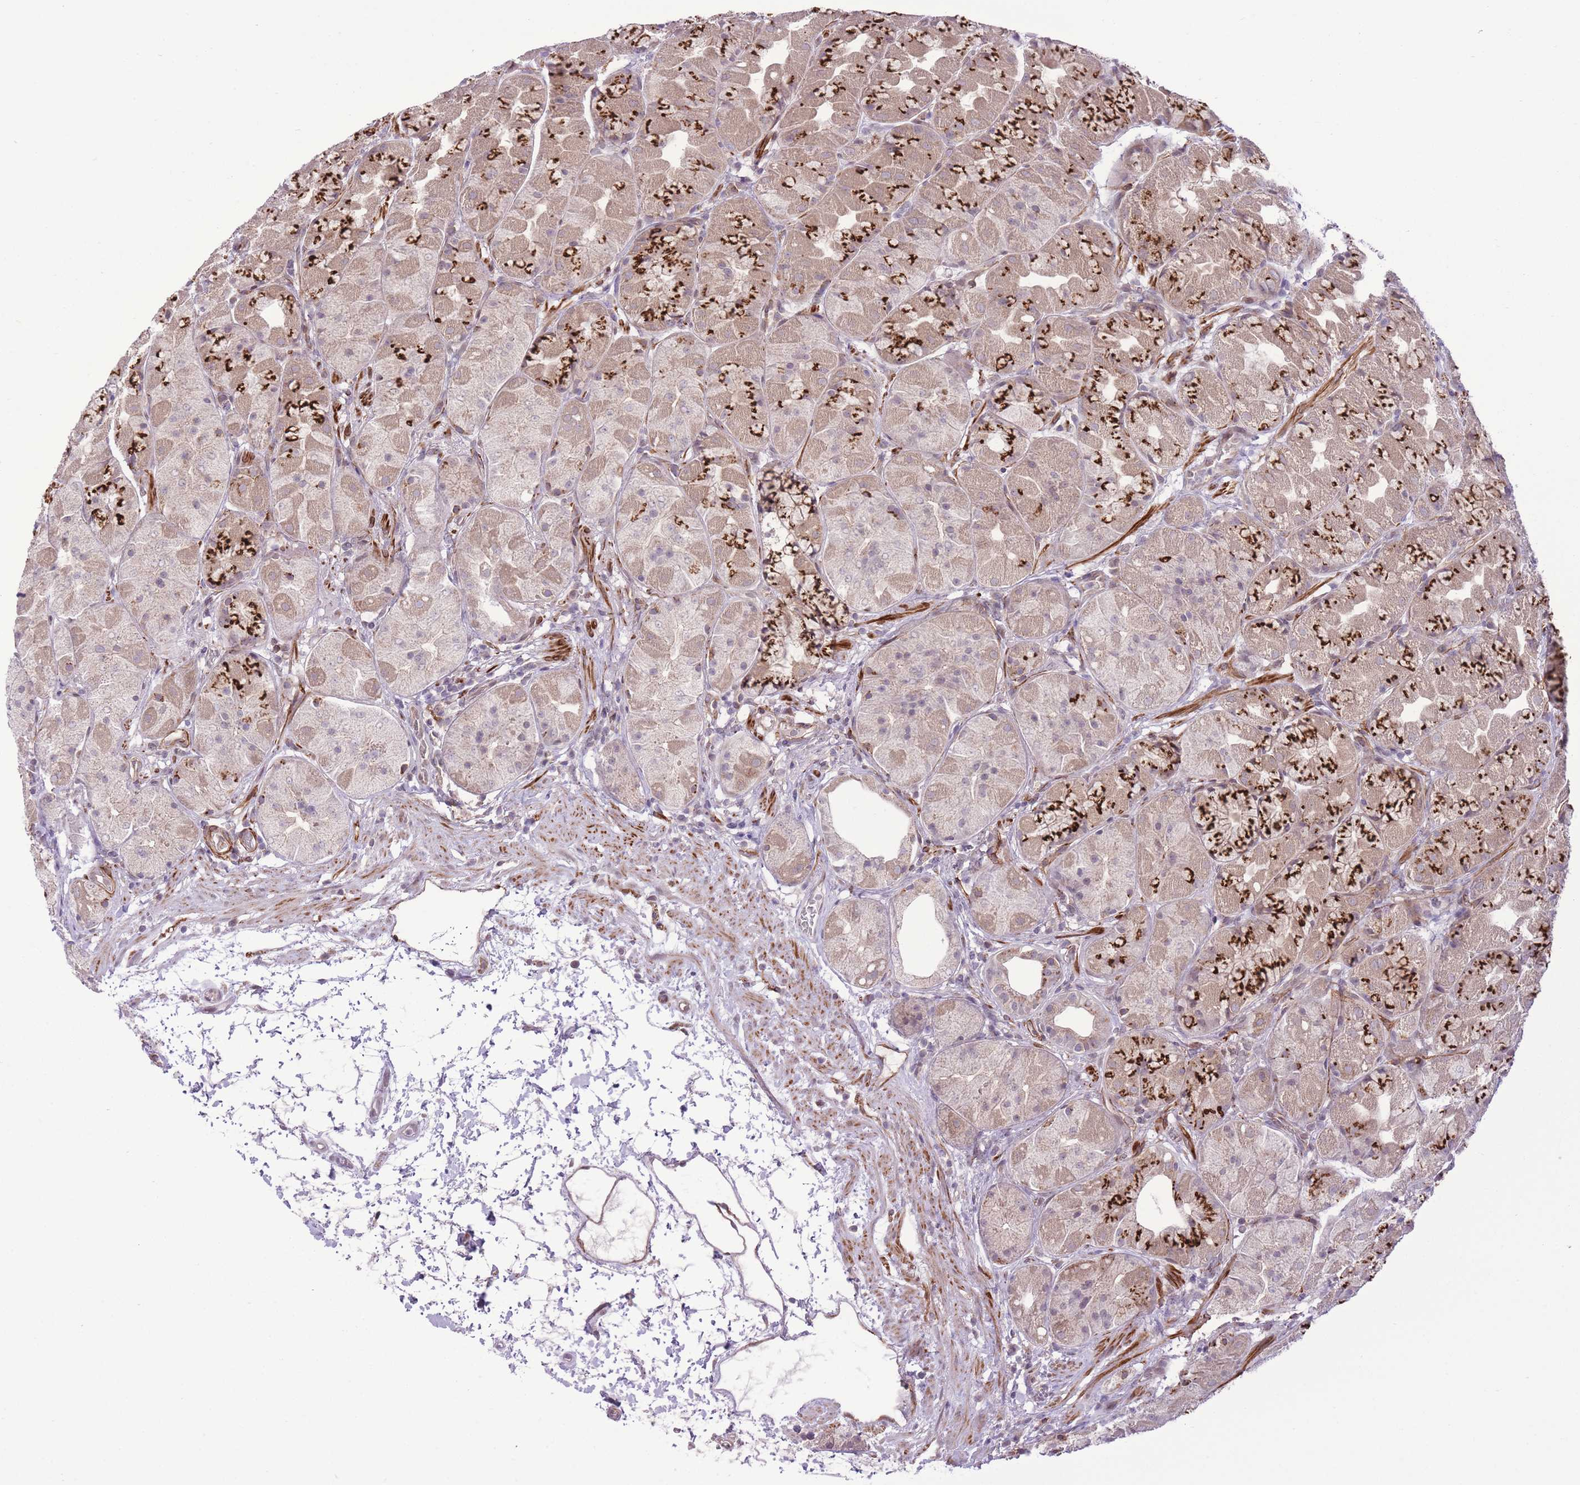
{"staining": {"intensity": "strong", "quantity": "25%-75%", "location": "cytoplasmic/membranous"}, "tissue": "stomach", "cell_type": "Glandular cells", "image_type": "normal", "snomed": [{"axis": "morphology", "description": "Normal tissue, NOS"}, {"axis": "topography", "description": "Stomach"}], "caption": "Protein staining by immunohistochemistry (IHC) demonstrates strong cytoplasmic/membranous positivity in approximately 25%-75% of glandular cells in benign stomach.", "gene": "ZBED5", "patient": {"sex": "male", "age": 57}}